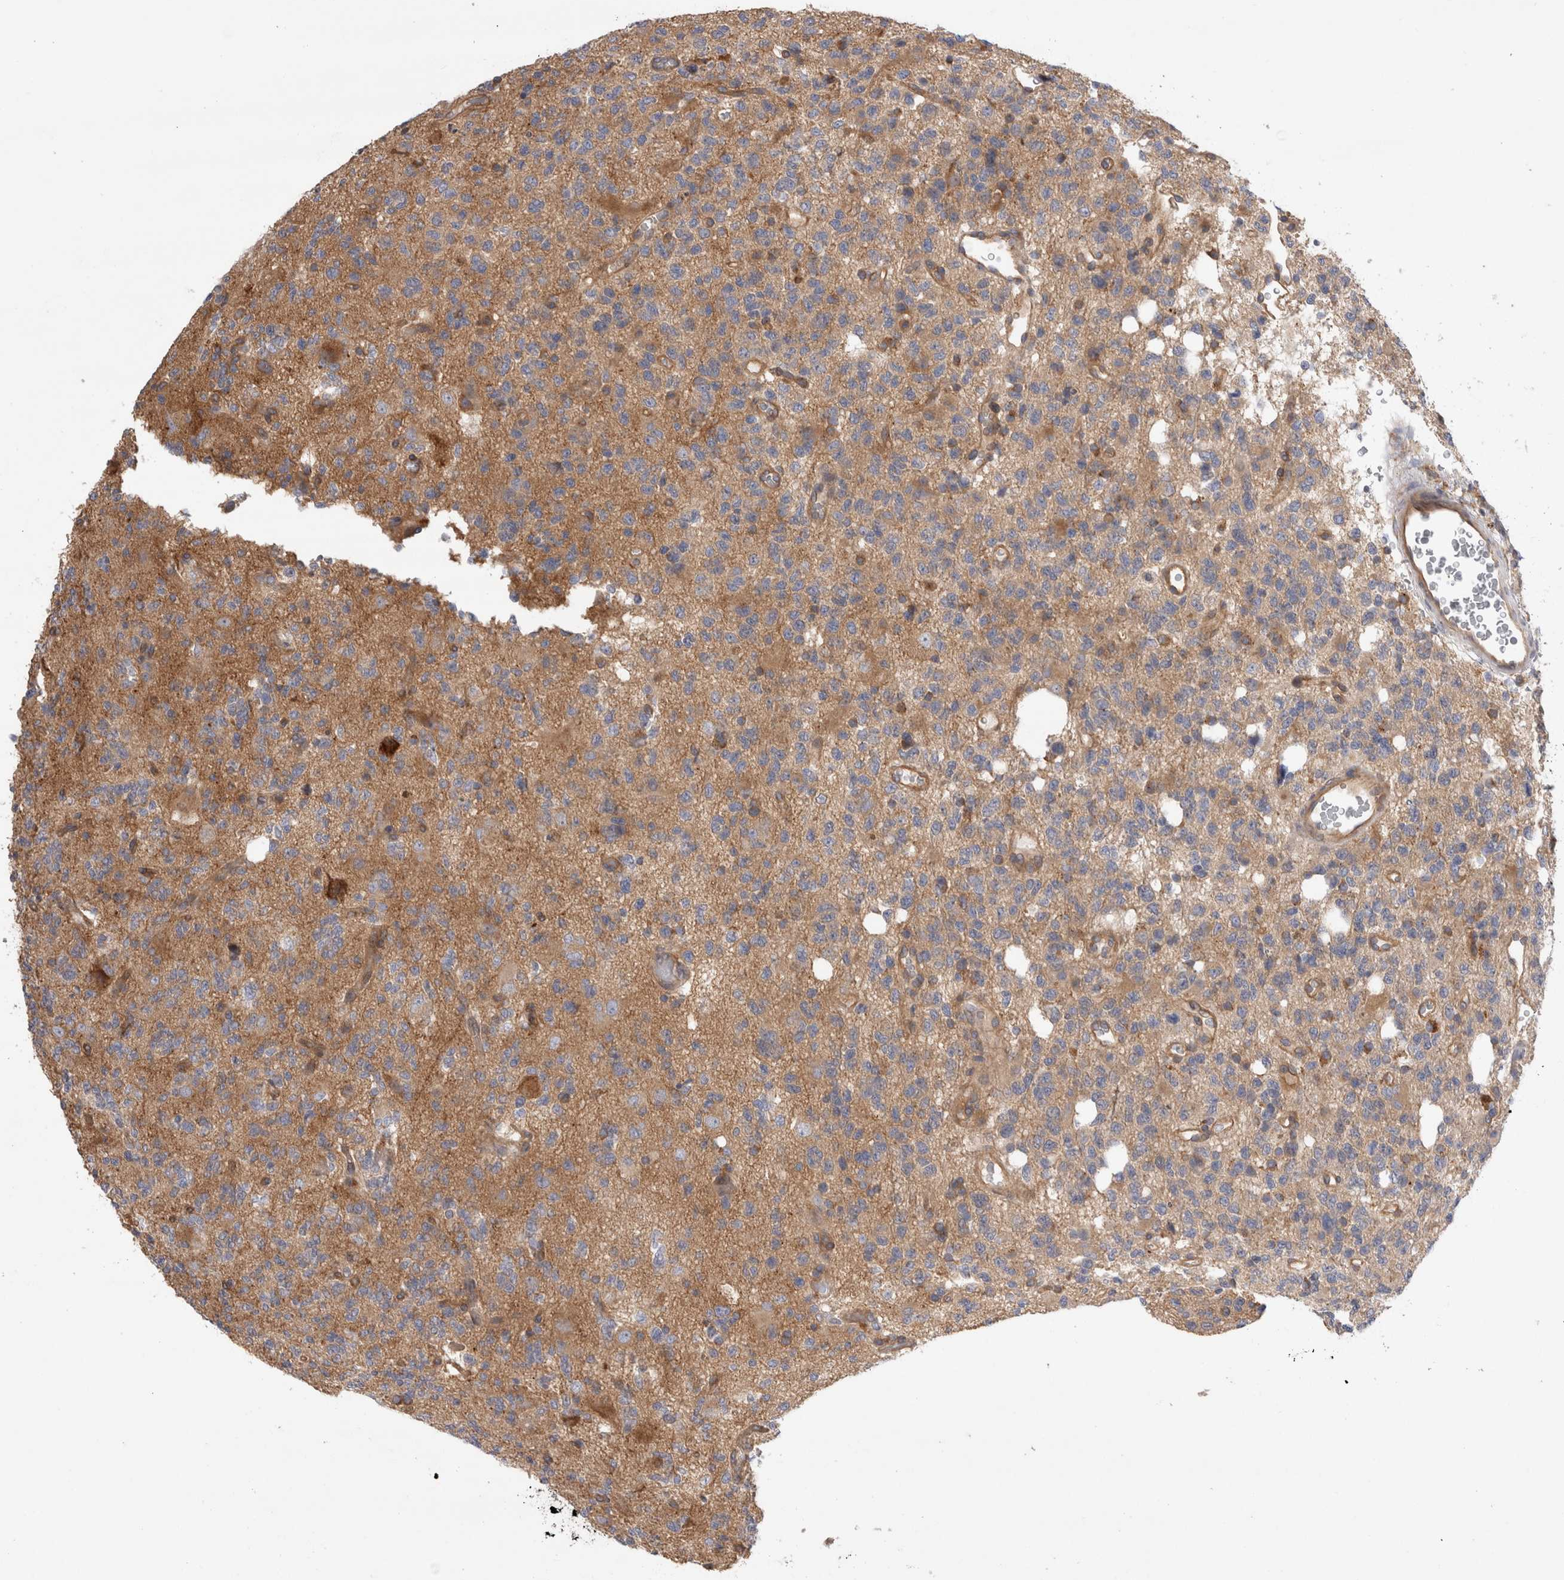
{"staining": {"intensity": "weak", "quantity": ">75%", "location": "cytoplasmic/membranous"}, "tissue": "glioma", "cell_type": "Tumor cells", "image_type": "cancer", "snomed": [{"axis": "morphology", "description": "Glioma, malignant, High grade"}, {"axis": "topography", "description": "Brain"}], "caption": "Immunohistochemistry (IHC) image of human glioma stained for a protein (brown), which shows low levels of weak cytoplasmic/membranous expression in about >75% of tumor cells.", "gene": "PDCD10", "patient": {"sex": "female", "age": 62}}